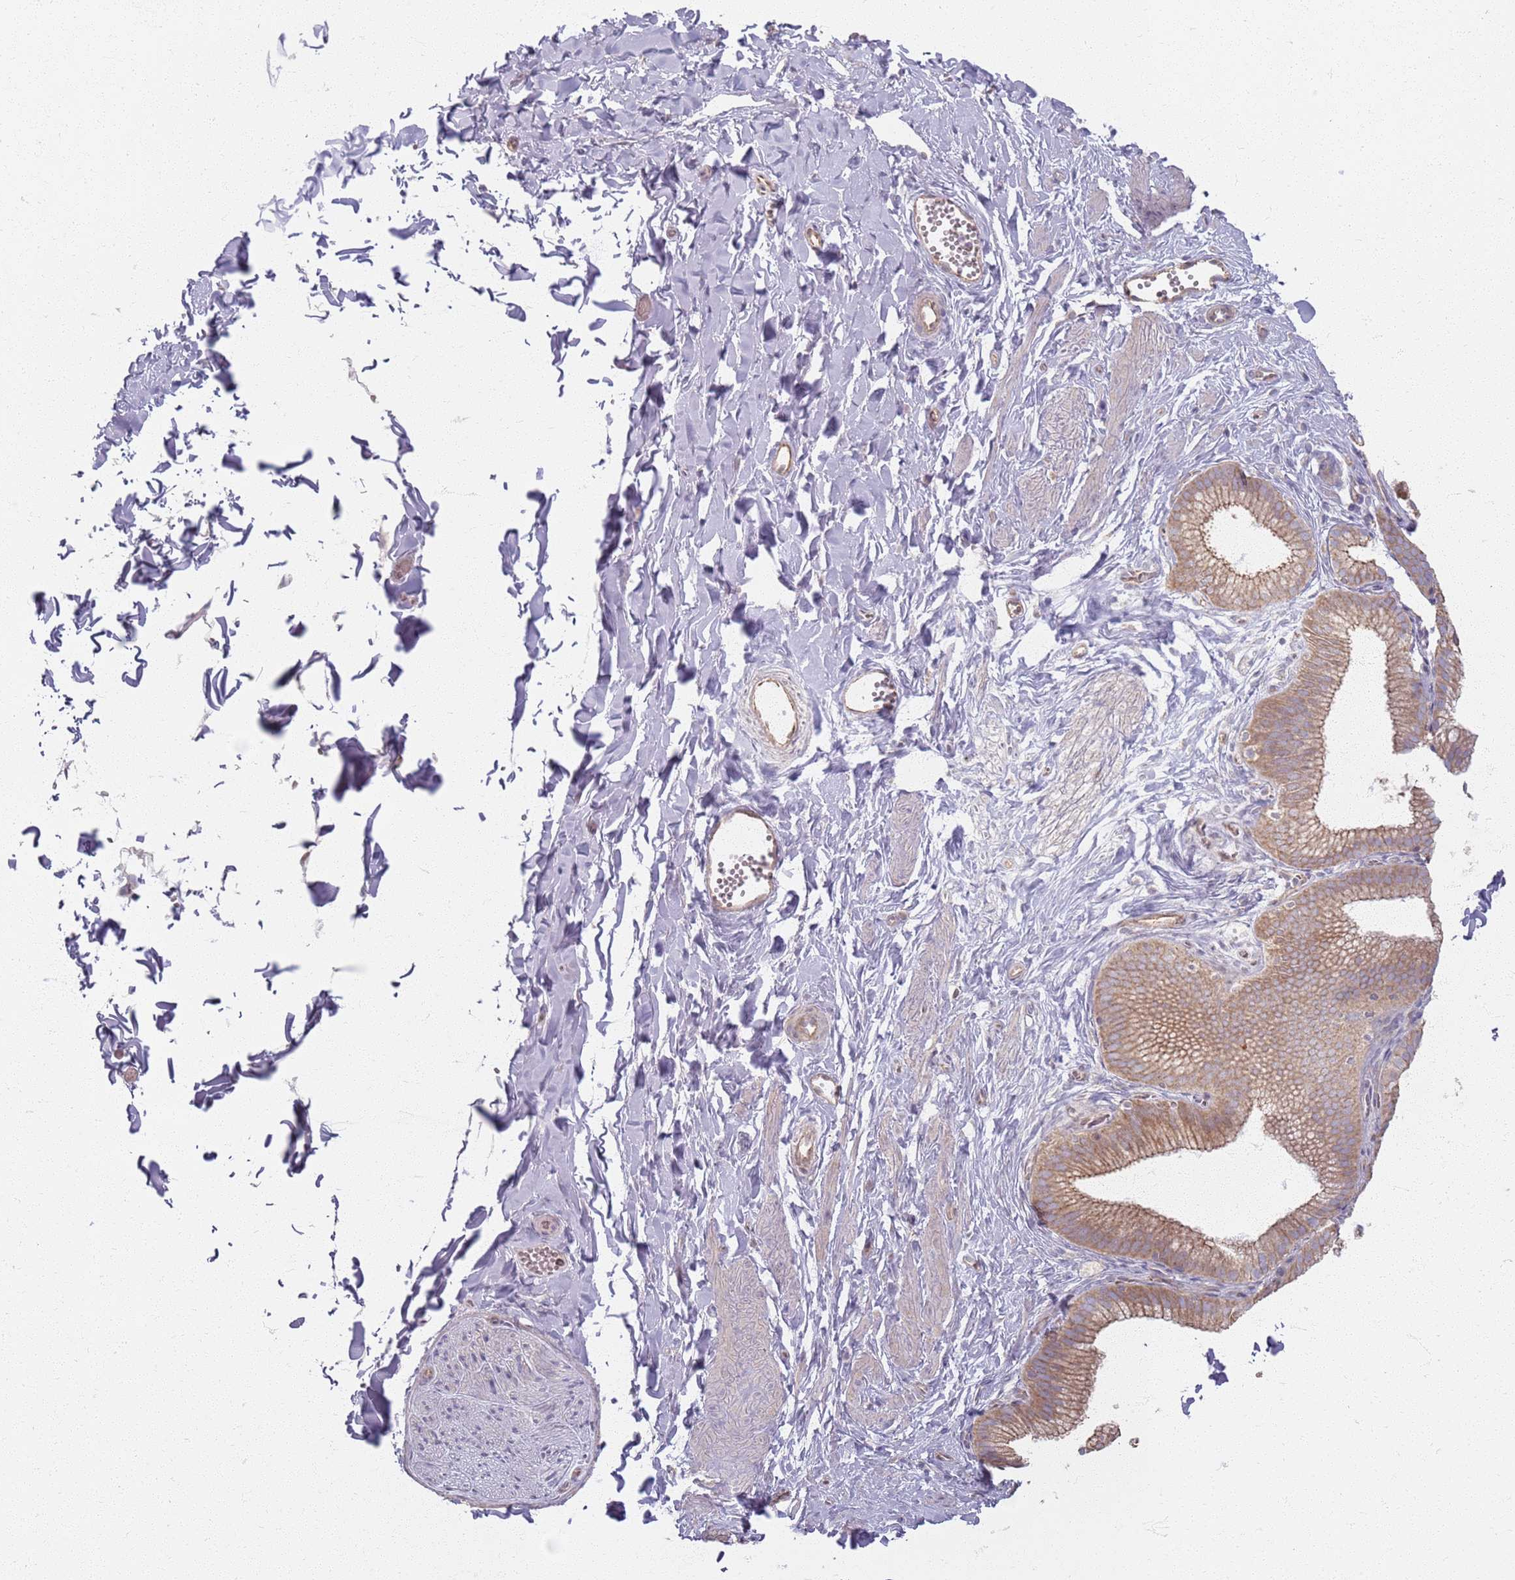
{"staining": {"intensity": "negative", "quantity": "none", "location": "none"}, "tissue": "adipose tissue", "cell_type": "Adipocytes", "image_type": "normal", "snomed": [{"axis": "morphology", "description": "Normal tissue, NOS"}, {"axis": "topography", "description": "Gallbladder"}, {"axis": "topography", "description": "Peripheral nerve tissue"}], "caption": "A histopathology image of adipose tissue stained for a protein demonstrates no brown staining in adipocytes.", "gene": "KCNA5", "patient": {"sex": "male", "age": 38}}